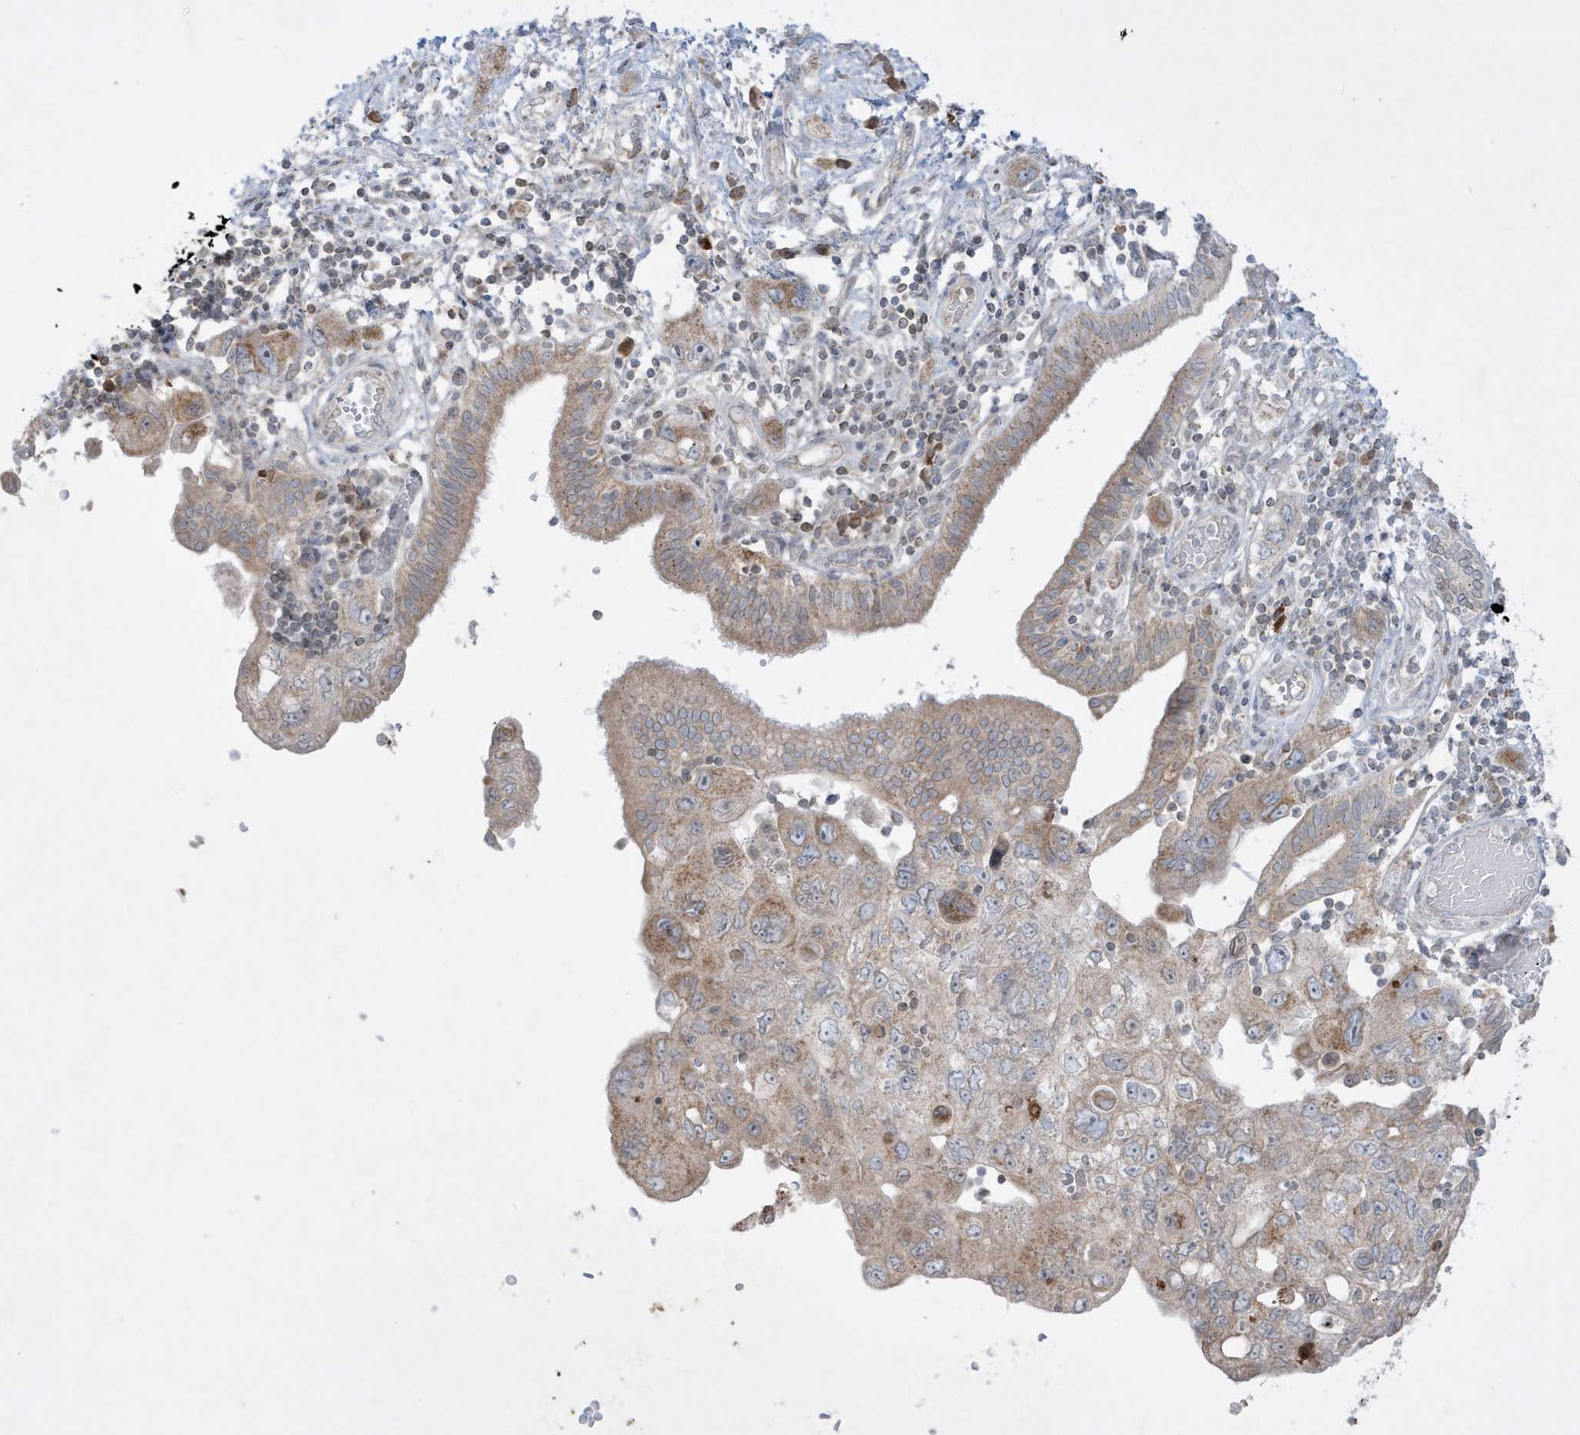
{"staining": {"intensity": "moderate", "quantity": ">75%", "location": "cytoplasmic/membranous"}, "tissue": "pancreatic cancer", "cell_type": "Tumor cells", "image_type": "cancer", "snomed": [{"axis": "morphology", "description": "Adenocarcinoma, NOS"}, {"axis": "topography", "description": "Pancreas"}], "caption": "This is an image of immunohistochemistry (IHC) staining of pancreatic adenocarcinoma, which shows moderate positivity in the cytoplasmic/membranous of tumor cells.", "gene": "FNDC1", "patient": {"sex": "female", "age": 73}}